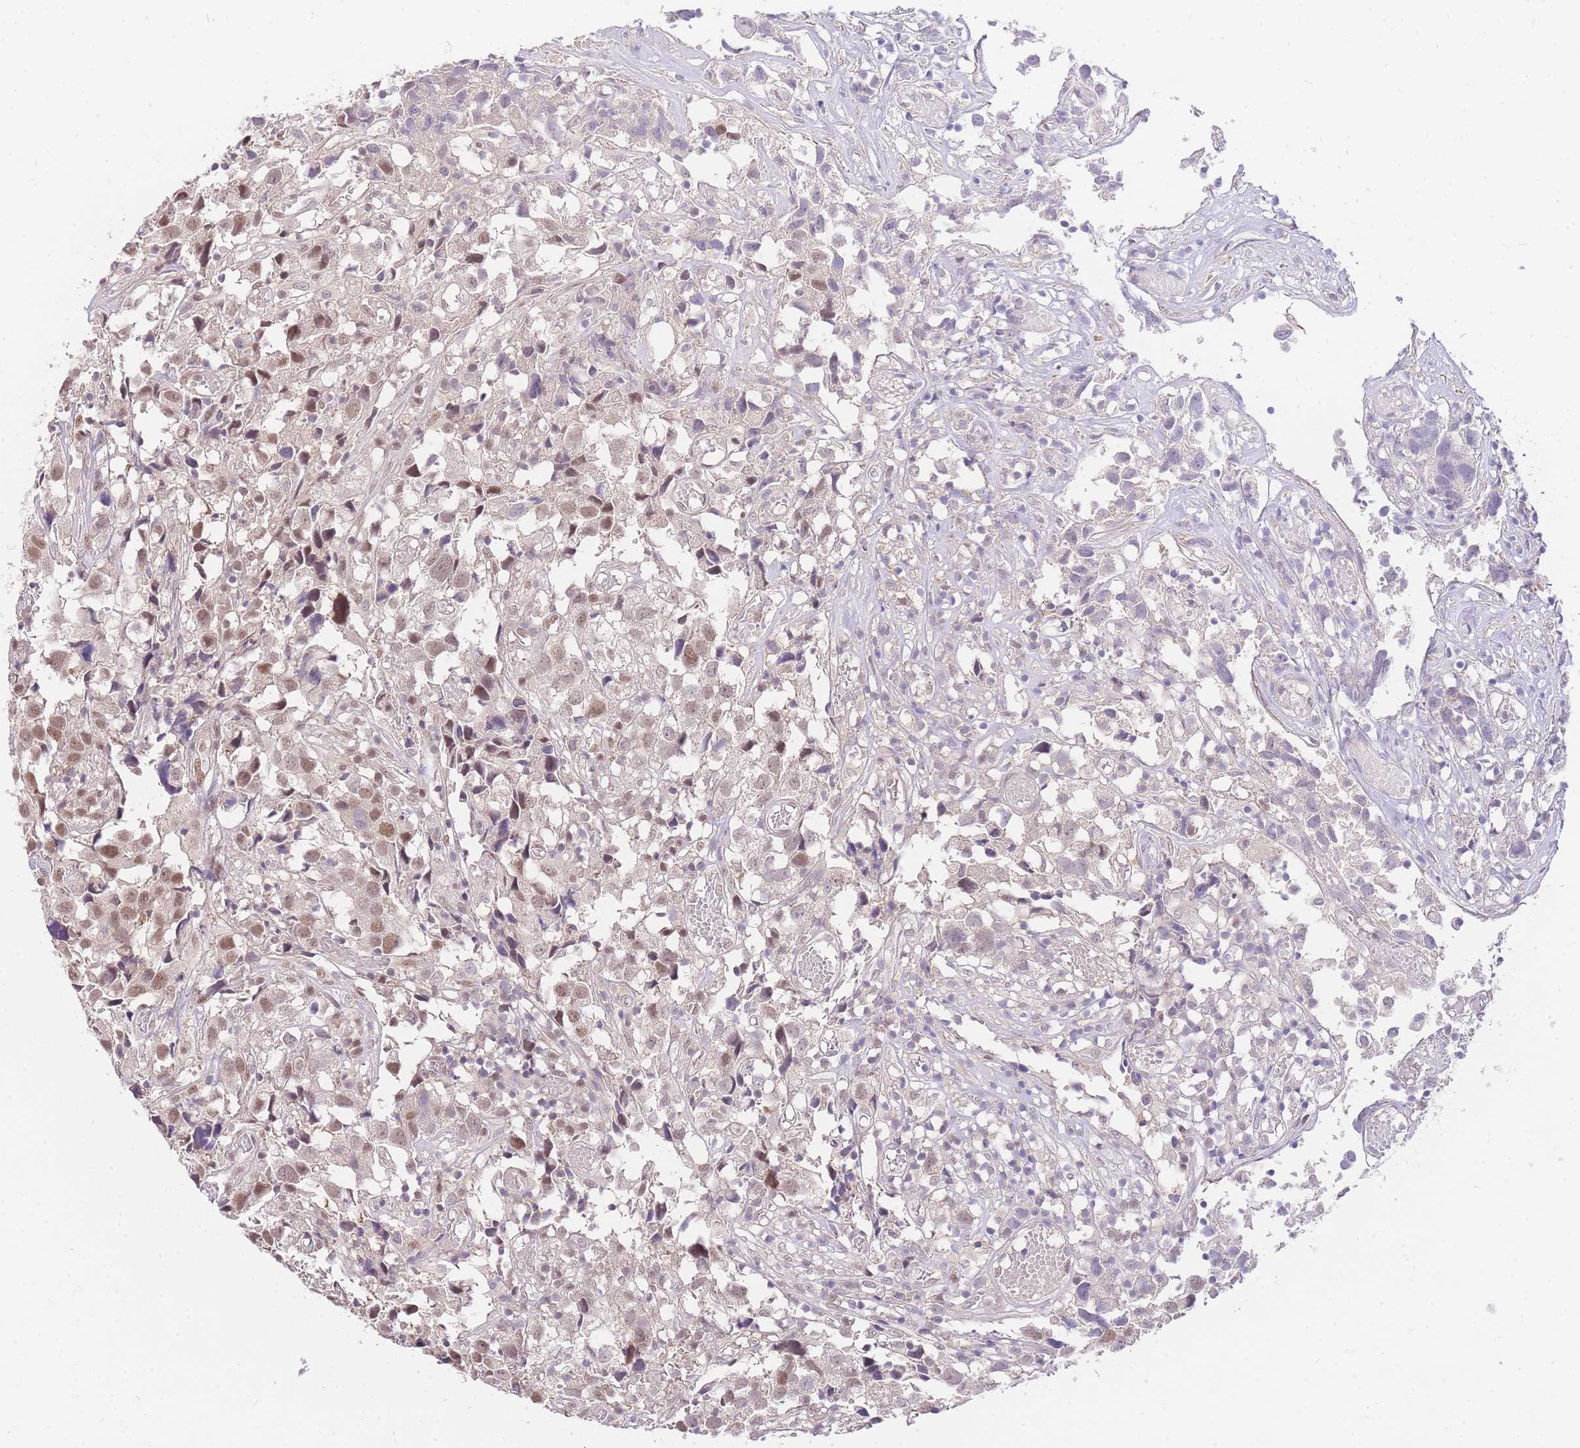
{"staining": {"intensity": "moderate", "quantity": "25%-75%", "location": "nuclear"}, "tissue": "urothelial cancer", "cell_type": "Tumor cells", "image_type": "cancer", "snomed": [{"axis": "morphology", "description": "Urothelial carcinoma, High grade"}, {"axis": "topography", "description": "Urinary bladder"}], "caption": "Approximately 25%-75% of tumor cells in human high-grade urothelial carcinoma demonstrate moderate nuclear protein positivity as visualized by brown immunohistochemical staining.", "gene": "UBXN7", "patient": {"sex": "female", "age": 75}}